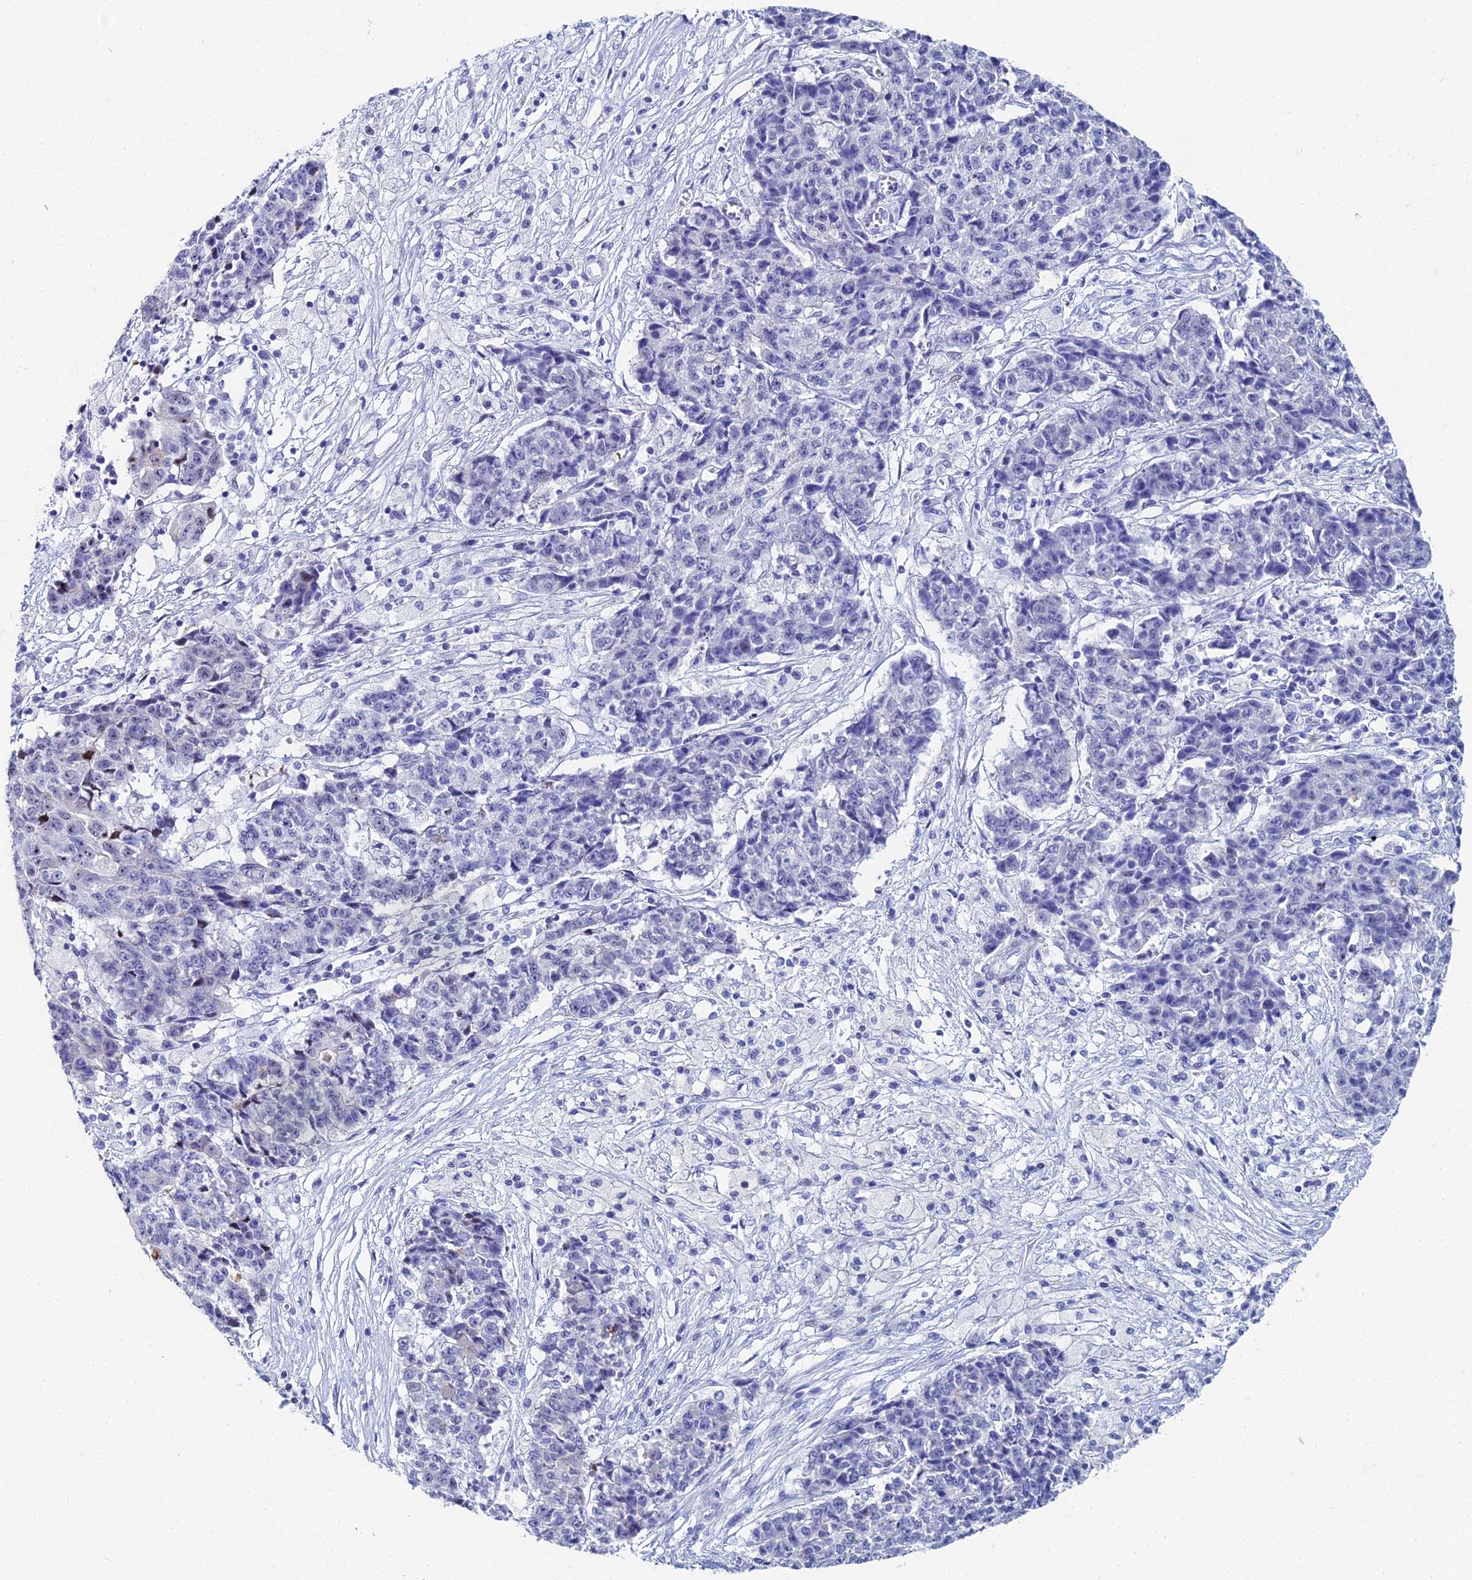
{"staining": {"intensity": "negative", "quantity": "none", "location": "none"}, "tissue": "ovarian cancer", "cell_type": "Tumor cells", "image_type": "cancer", "snomed": [{"axis": "morphology", "description": "Carcinoma, endometroid"}, {"axis": "topography", "description": "Ovary"}], "caption": "The photomicrograph demonstrates no significant staining in tumor cells of ovarian endometroid carcinoma.", "gene": "HSPA1L", "patient": {"sex": "female", "age": 42}}